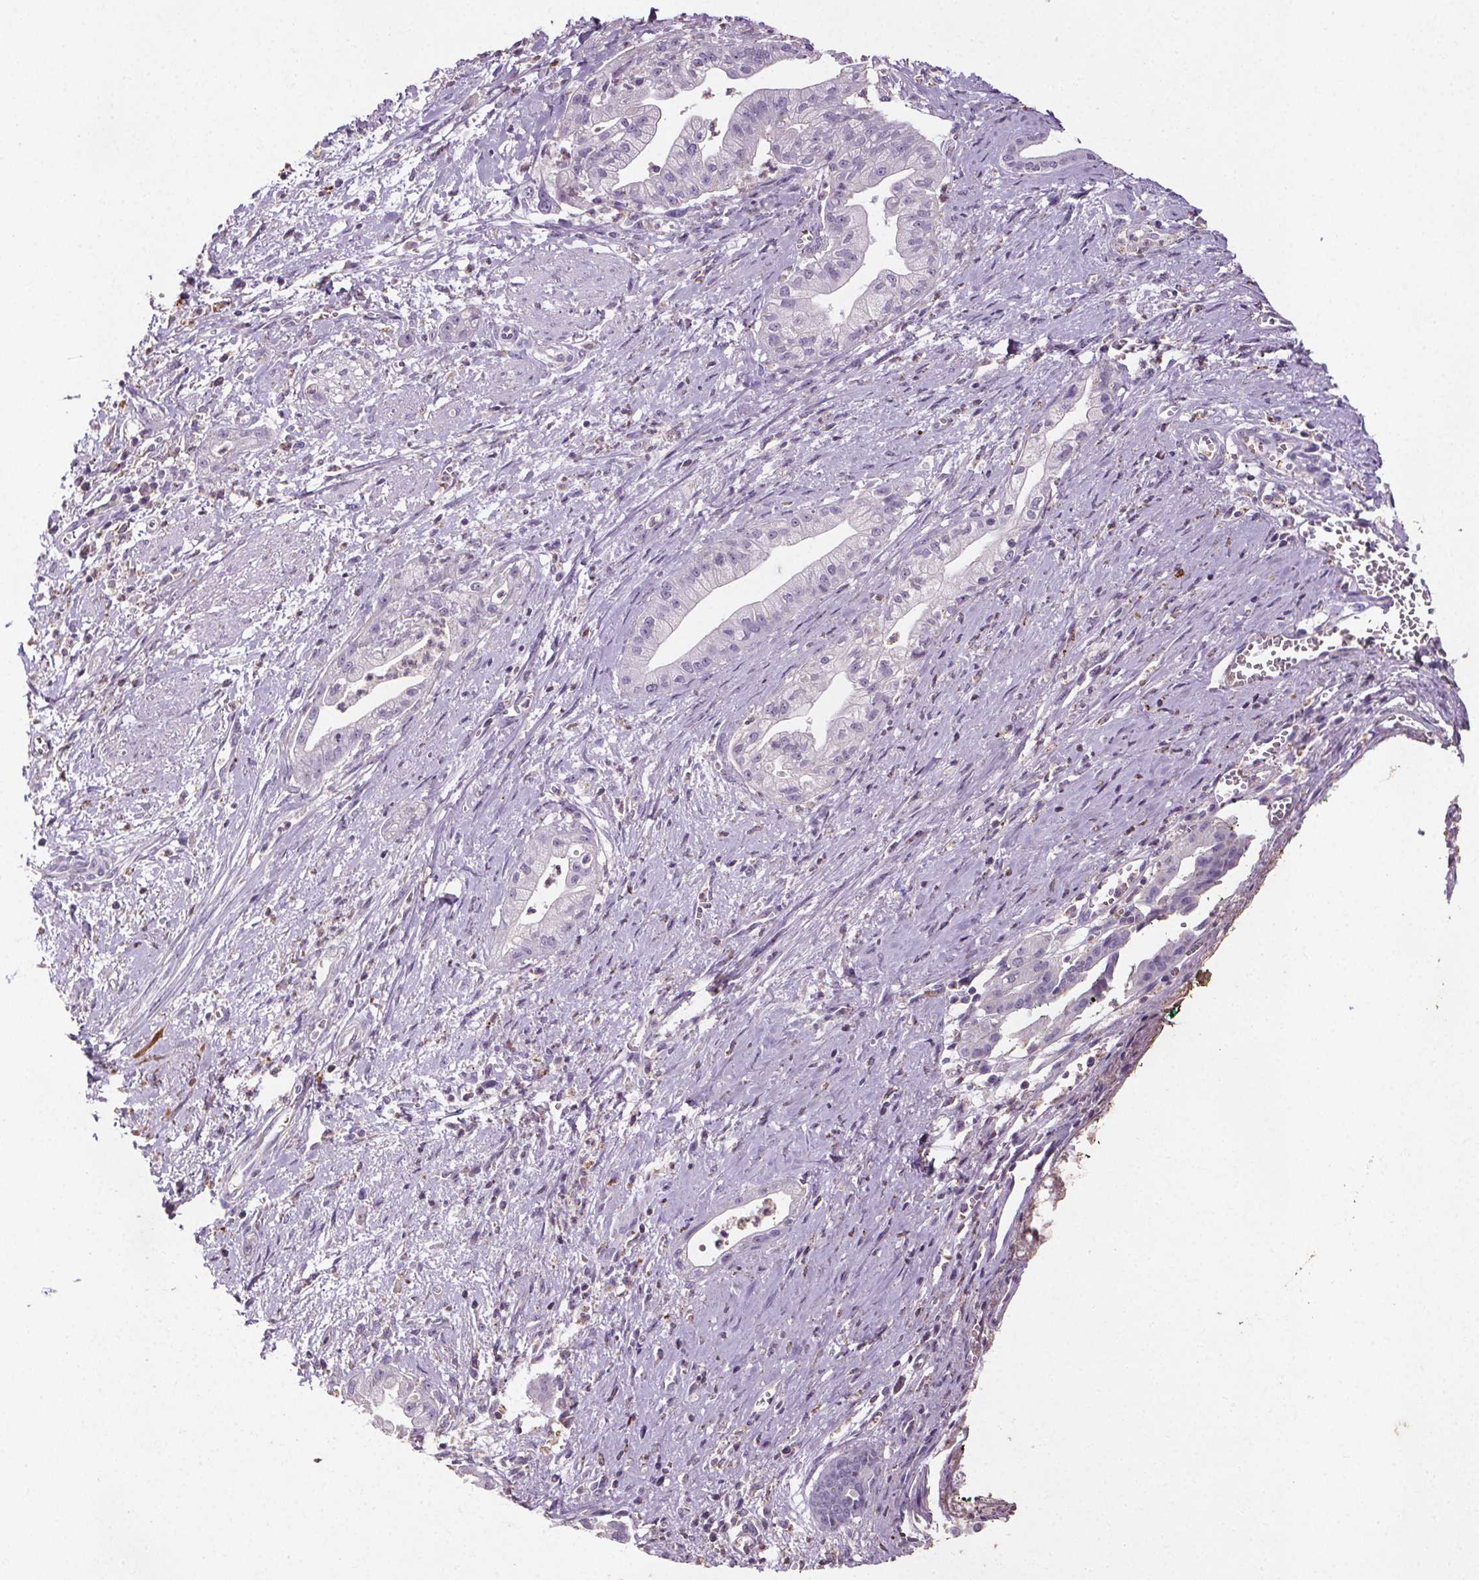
{"staining": {"intensity": "negative", "quantity": "none", "location": "none"}, "tissue": "pancreatic cancer", "cell_type": "Tumor cells", "image_type": "cancer", "snomed": [{"axis": "morphology", "description": "Normal tissue, NOS"}, {"axis": "morphology", "description": "Adenocarcinoma, NOS"}, {"axis": "topography", "description": "Lymph node"}, {"axis": "topography", "description": "Pancreas"}], "caption": "This is a image of immunohistochemistry (IHC) staining of pancreatic adenocarcinoma, which shows no positivity in tumor cells. Nuclei are stained in blue.", "gene": "C19orf84", "patient": {"sex": "female", "age": 58}}